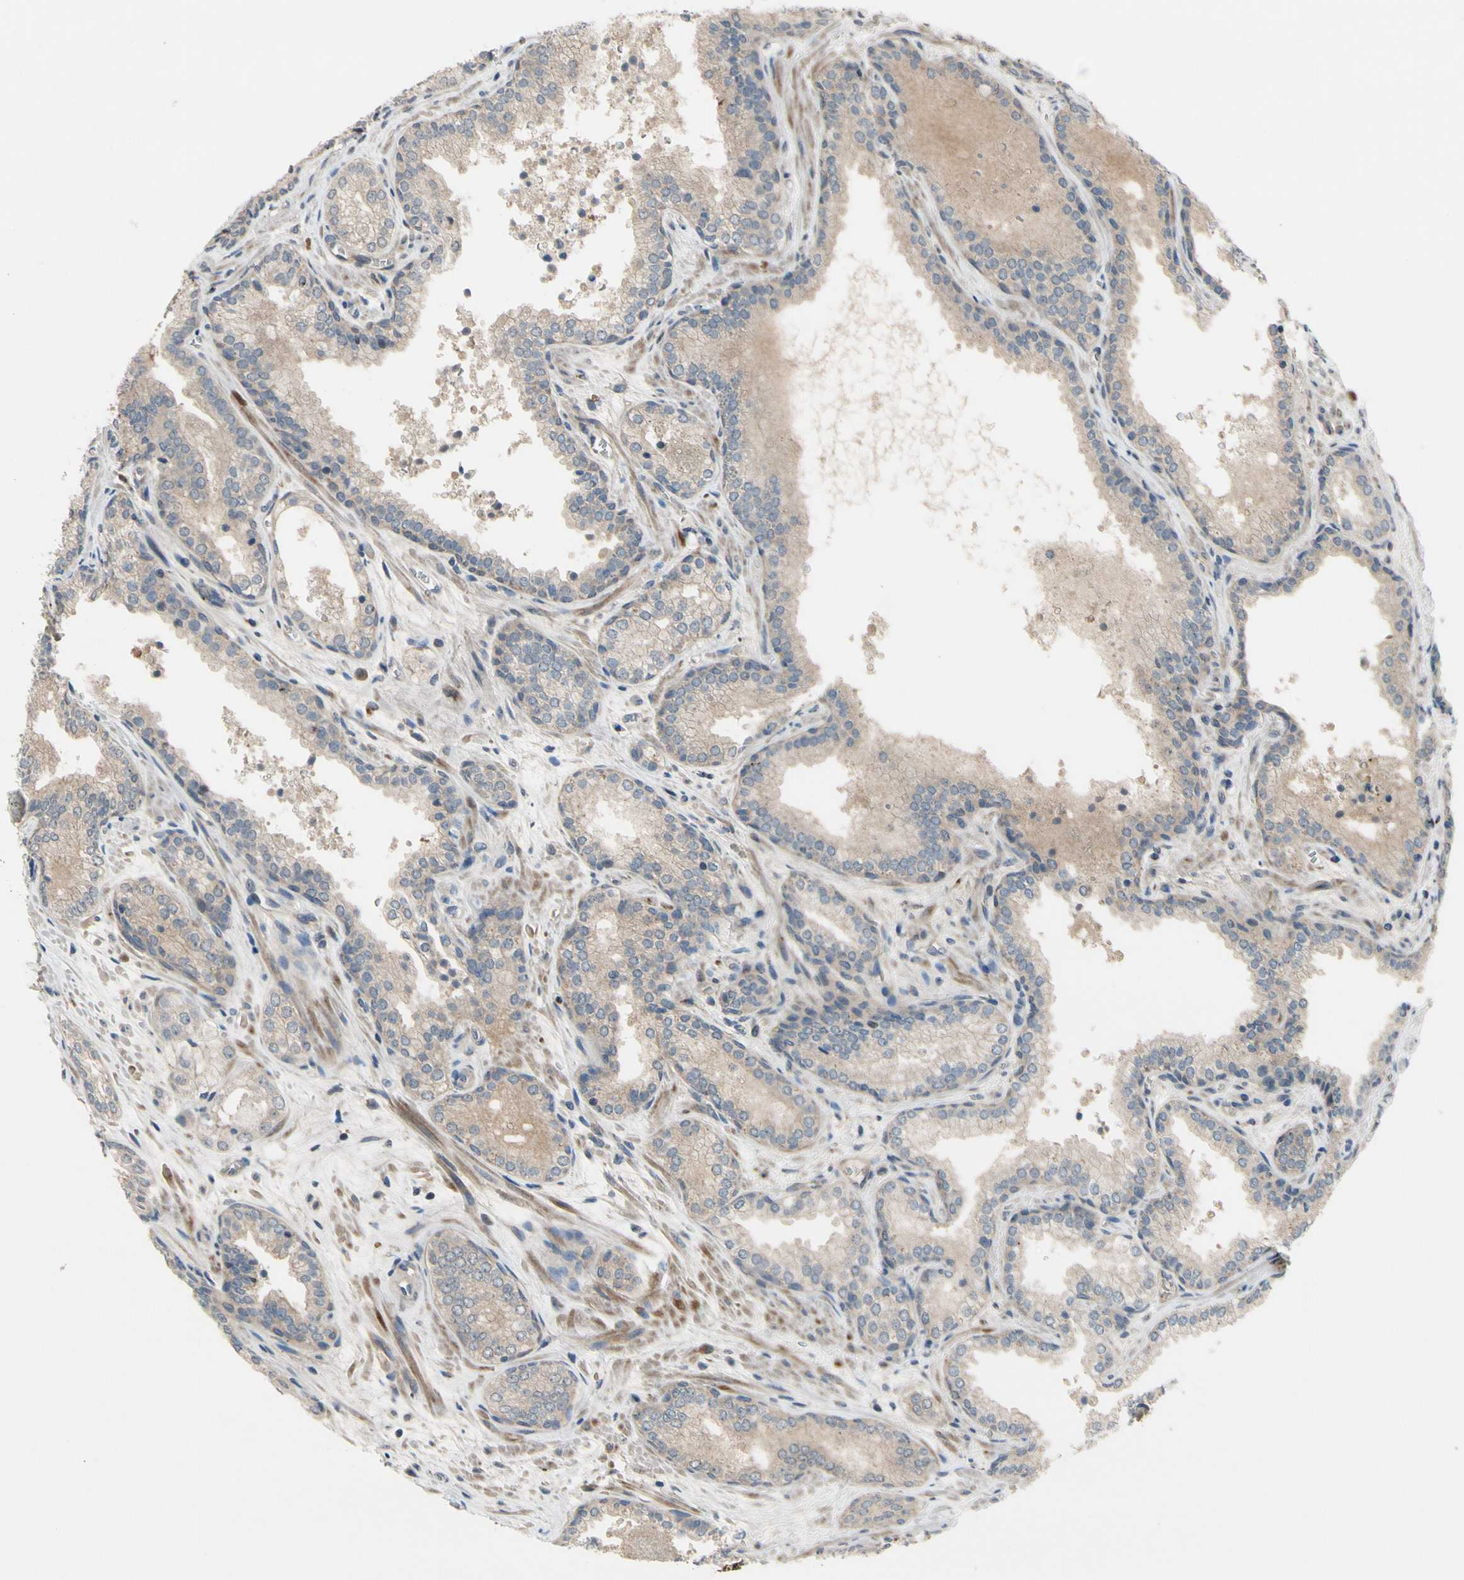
{"staining": {"intensity": "weak", "quantity": ">75%", "location": "cytoplasmic/membranous"}, "tissue": "prostate cancer", "cell_type": "Tumor cells", "image_type": "cancer", "snomed": [{"axis": "morphology", "description": "Adenocarcinoma, Low grade"}, {"axis": "topography", "description": "Prostate"}], "caption": "This is an image of IHC staining of adenocarcinoma (low-grade) (prostate), which shows weak staining in the cytoplasmic/membranous of tumor cells.", "gene": "ICAM5", "patient": {"sex": "male", "age": 60}}